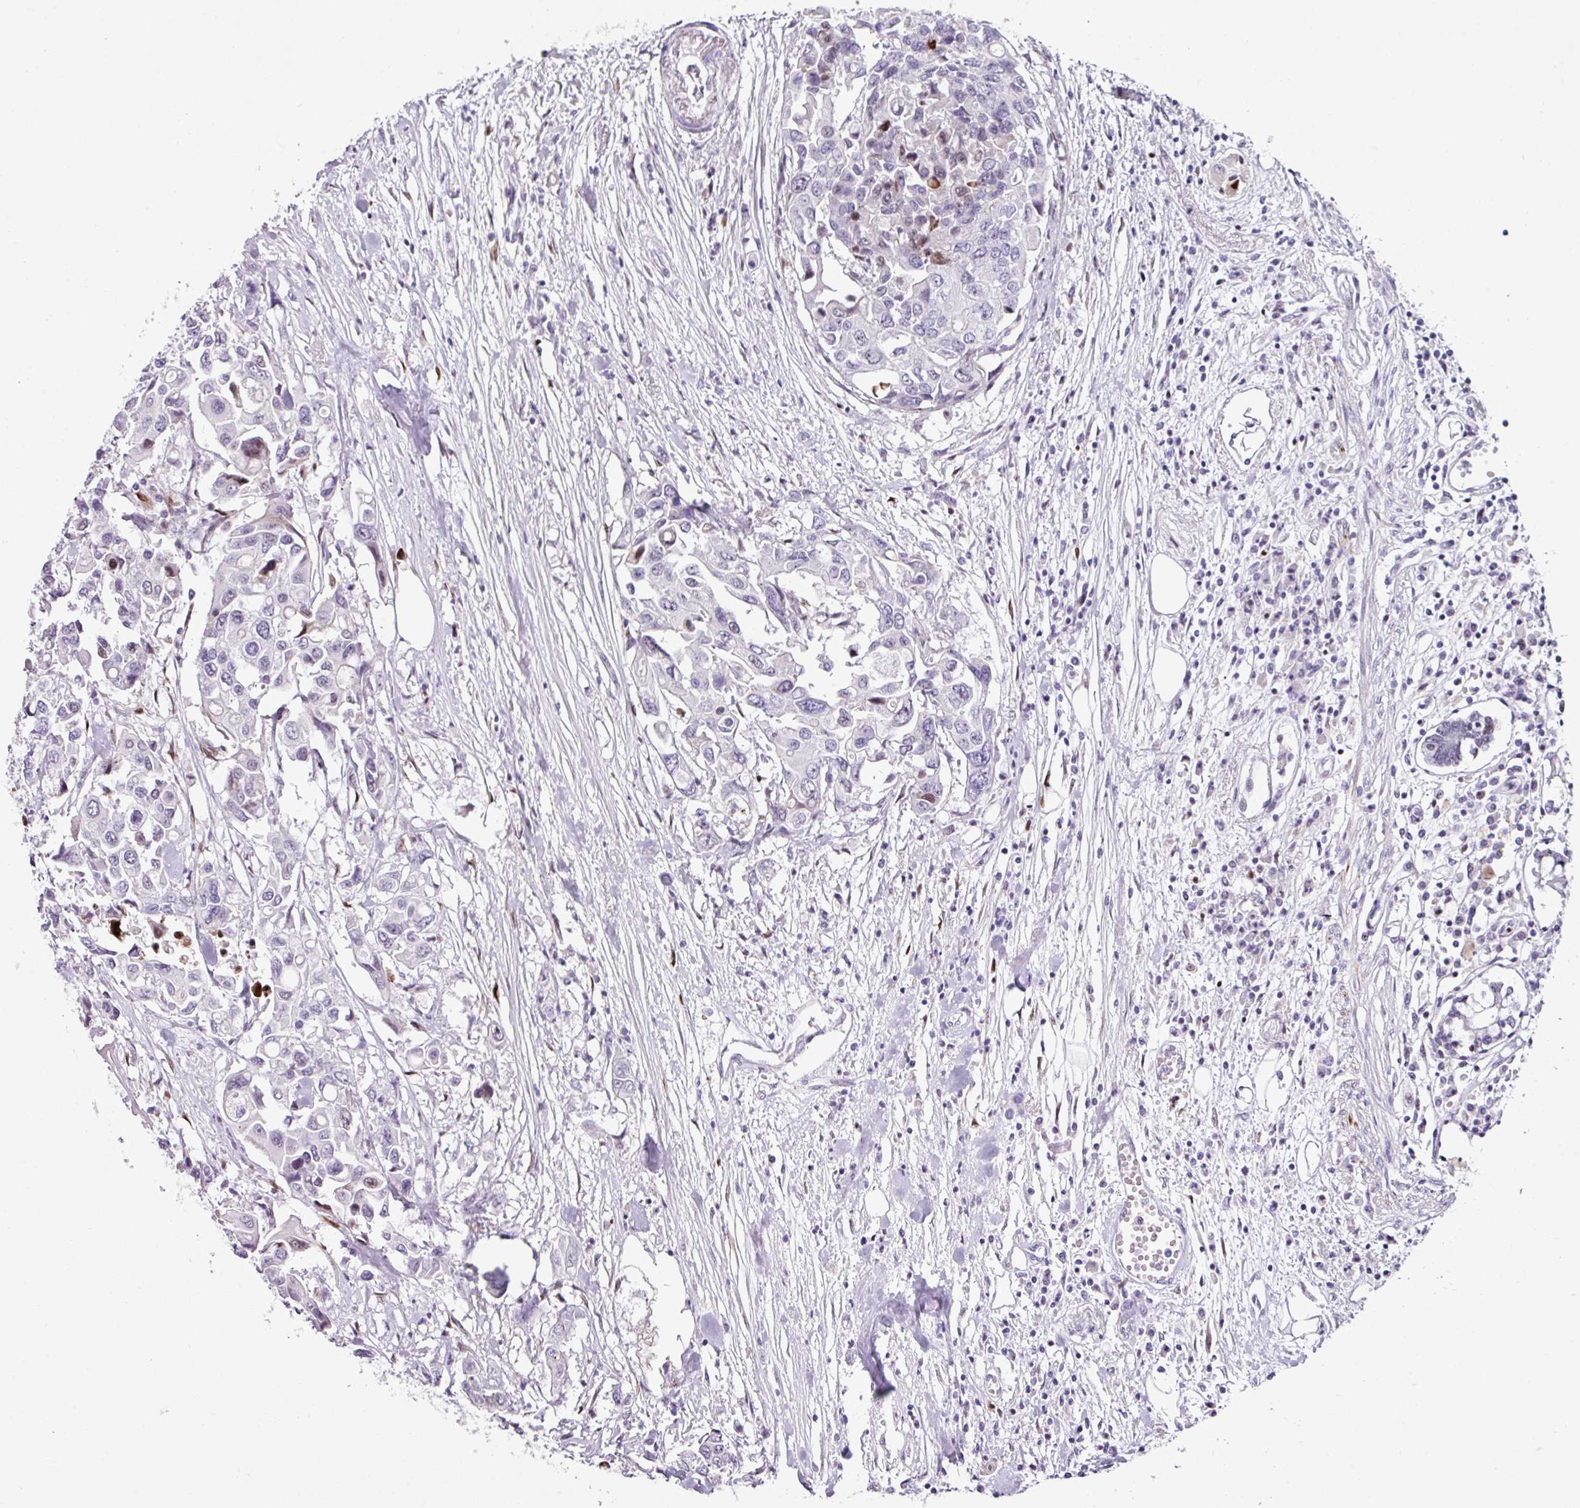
{"staining": {"intensity": "negative", "quantity": "none", "location": "none"}, "tissue": "colorectal cancer", "cell_type": "Tumor cells", "image_type": "cancer", "snomed": [{"axis": "morphology", "description": "Adenocarcinoma, NOS"}, {"axis": "topography", "description": "Colon"}], "caption": "Colorectal cancer stained for a protein using IHC reveals no staining tumor cells.", "gene": "TRA2A", "patient": {"sex": "male", "age": 77}}